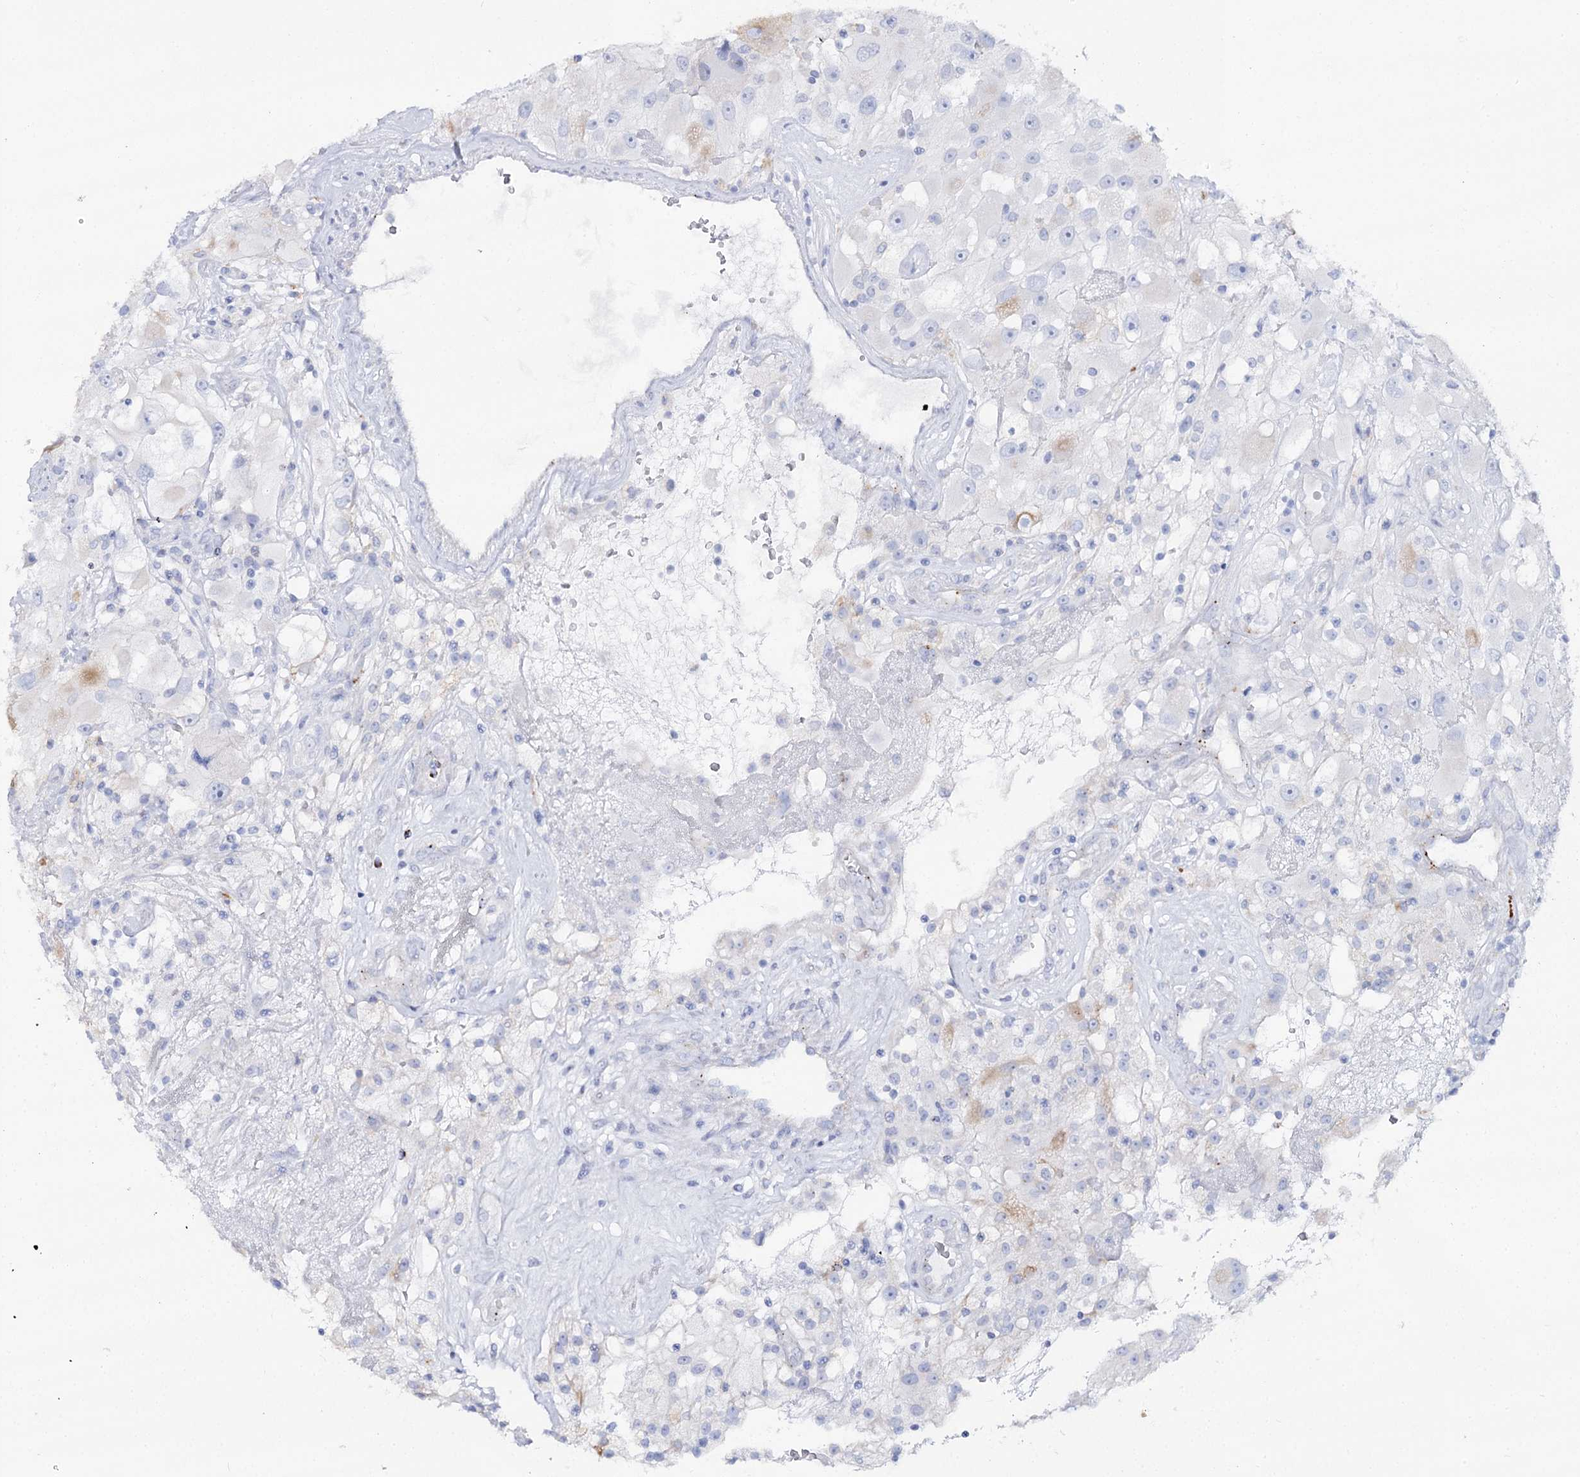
{"staining": {"intensity": "negative", "quantity": "none", "location": "none"}, "tissue": "renal cancer", "cell_type": "Tumor cells", "image_type": "cancer", "snomed": [{"axis": "morphology", "description": "Adenocarcinoma, NOS"}, {"axis": "topography", "description": "Kidney"}], "caption": "Immunohistochemical staining of renal adenocarcinoma displays no significant positivity in tumor cells.", "gene": "SLC3A1", "patient": {"sex": "female", "age": 52}}